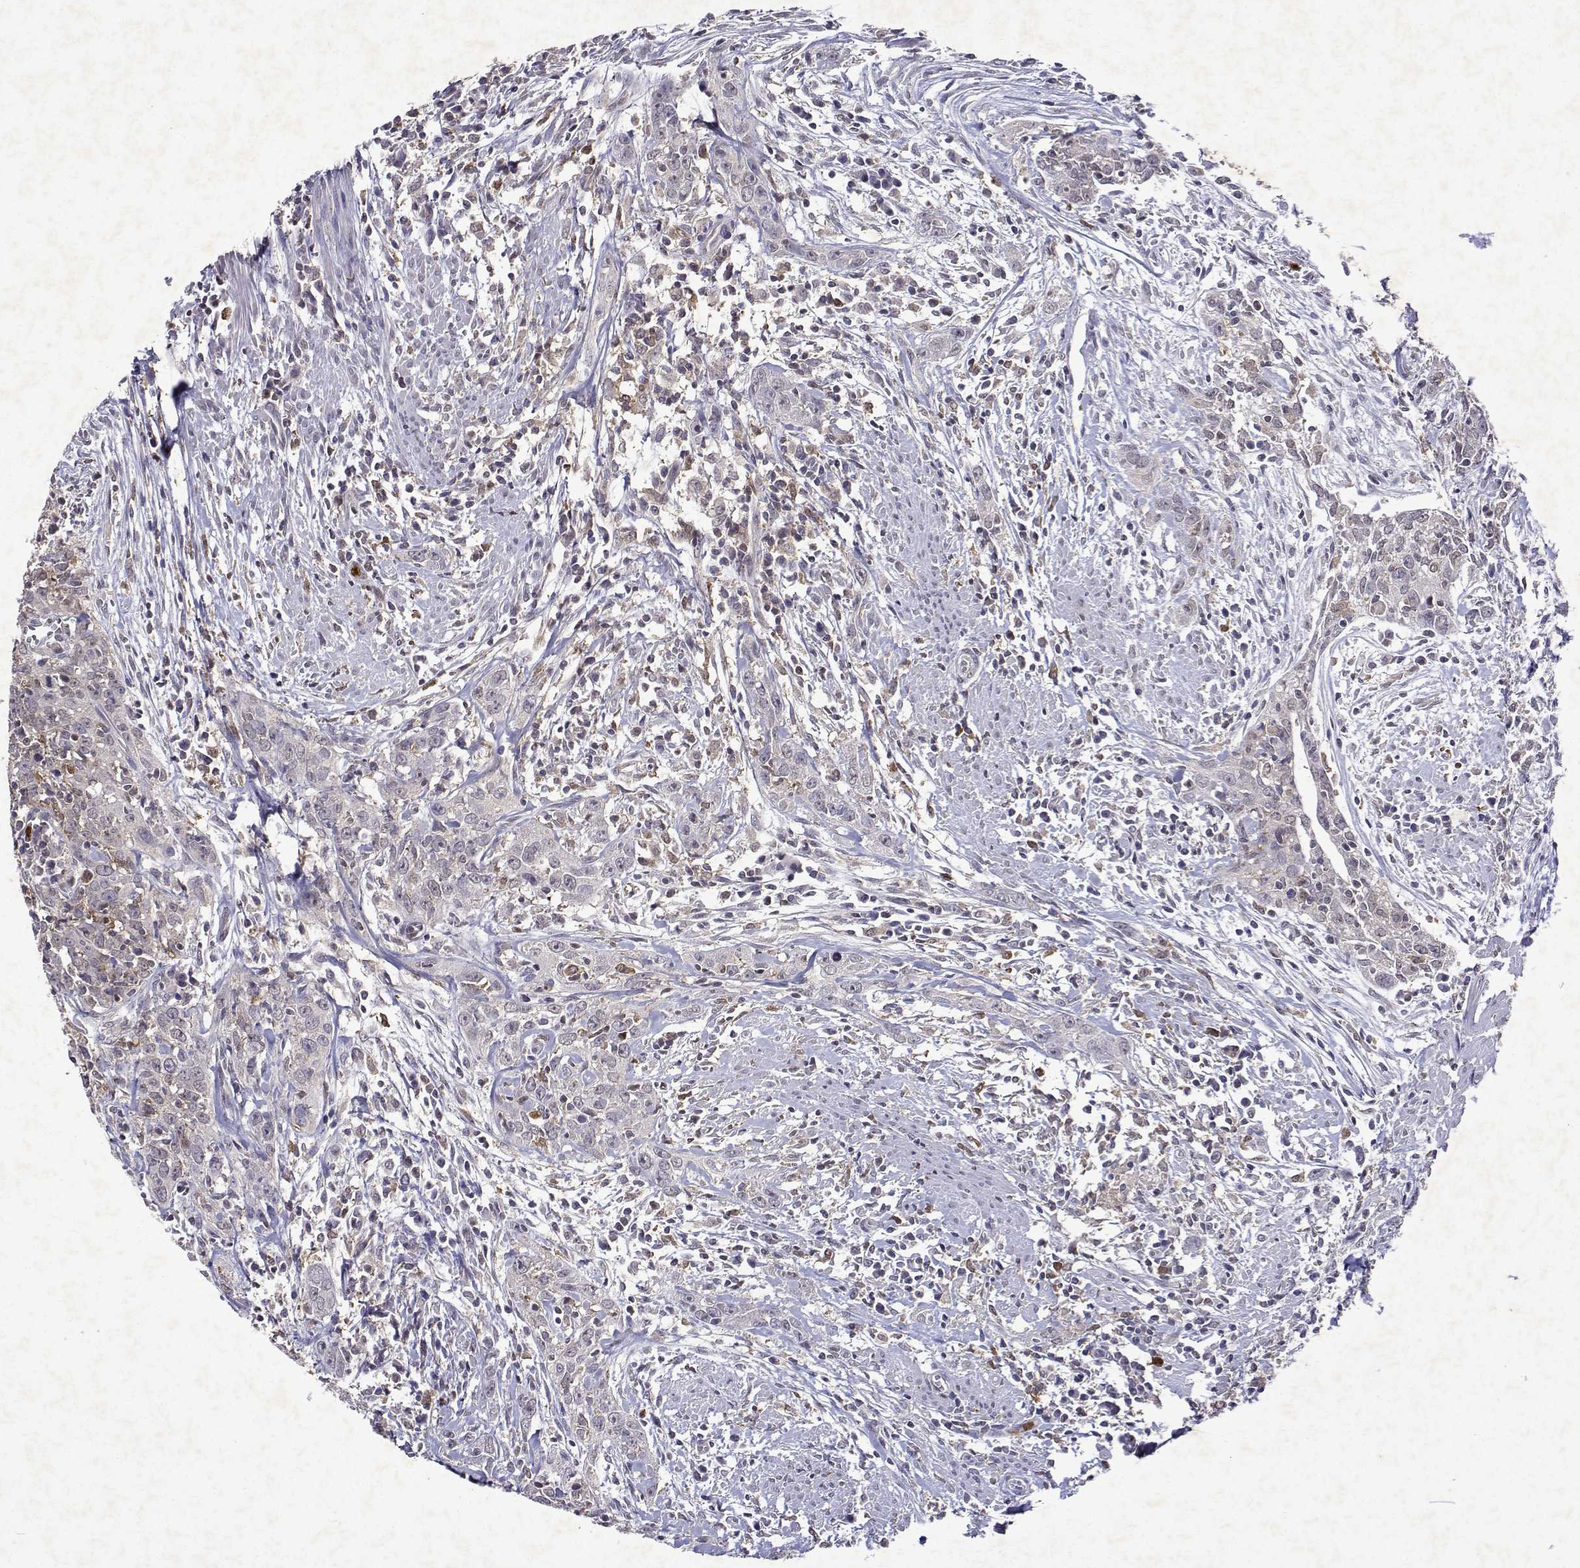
{"staining": {"intensity": "negative", "quantity": "none", "location": "none"}, "tissue": "urothelial cancer", "cell_type": "Tumor cells", "image_type": "cancer", "snomed": [{"axis": "morphology", "description": "Urothelial carcinoma, High grade"}, {"axis": "topography", "description": "Urinary bladder"}], "caption": "A high-resolution photomicrograph shows IHC staining of urothelial cancer, which reveals no significant positivity in tumor cells.", "gene": "APAF1", "patient": {"sex": "male", "age": 83}}